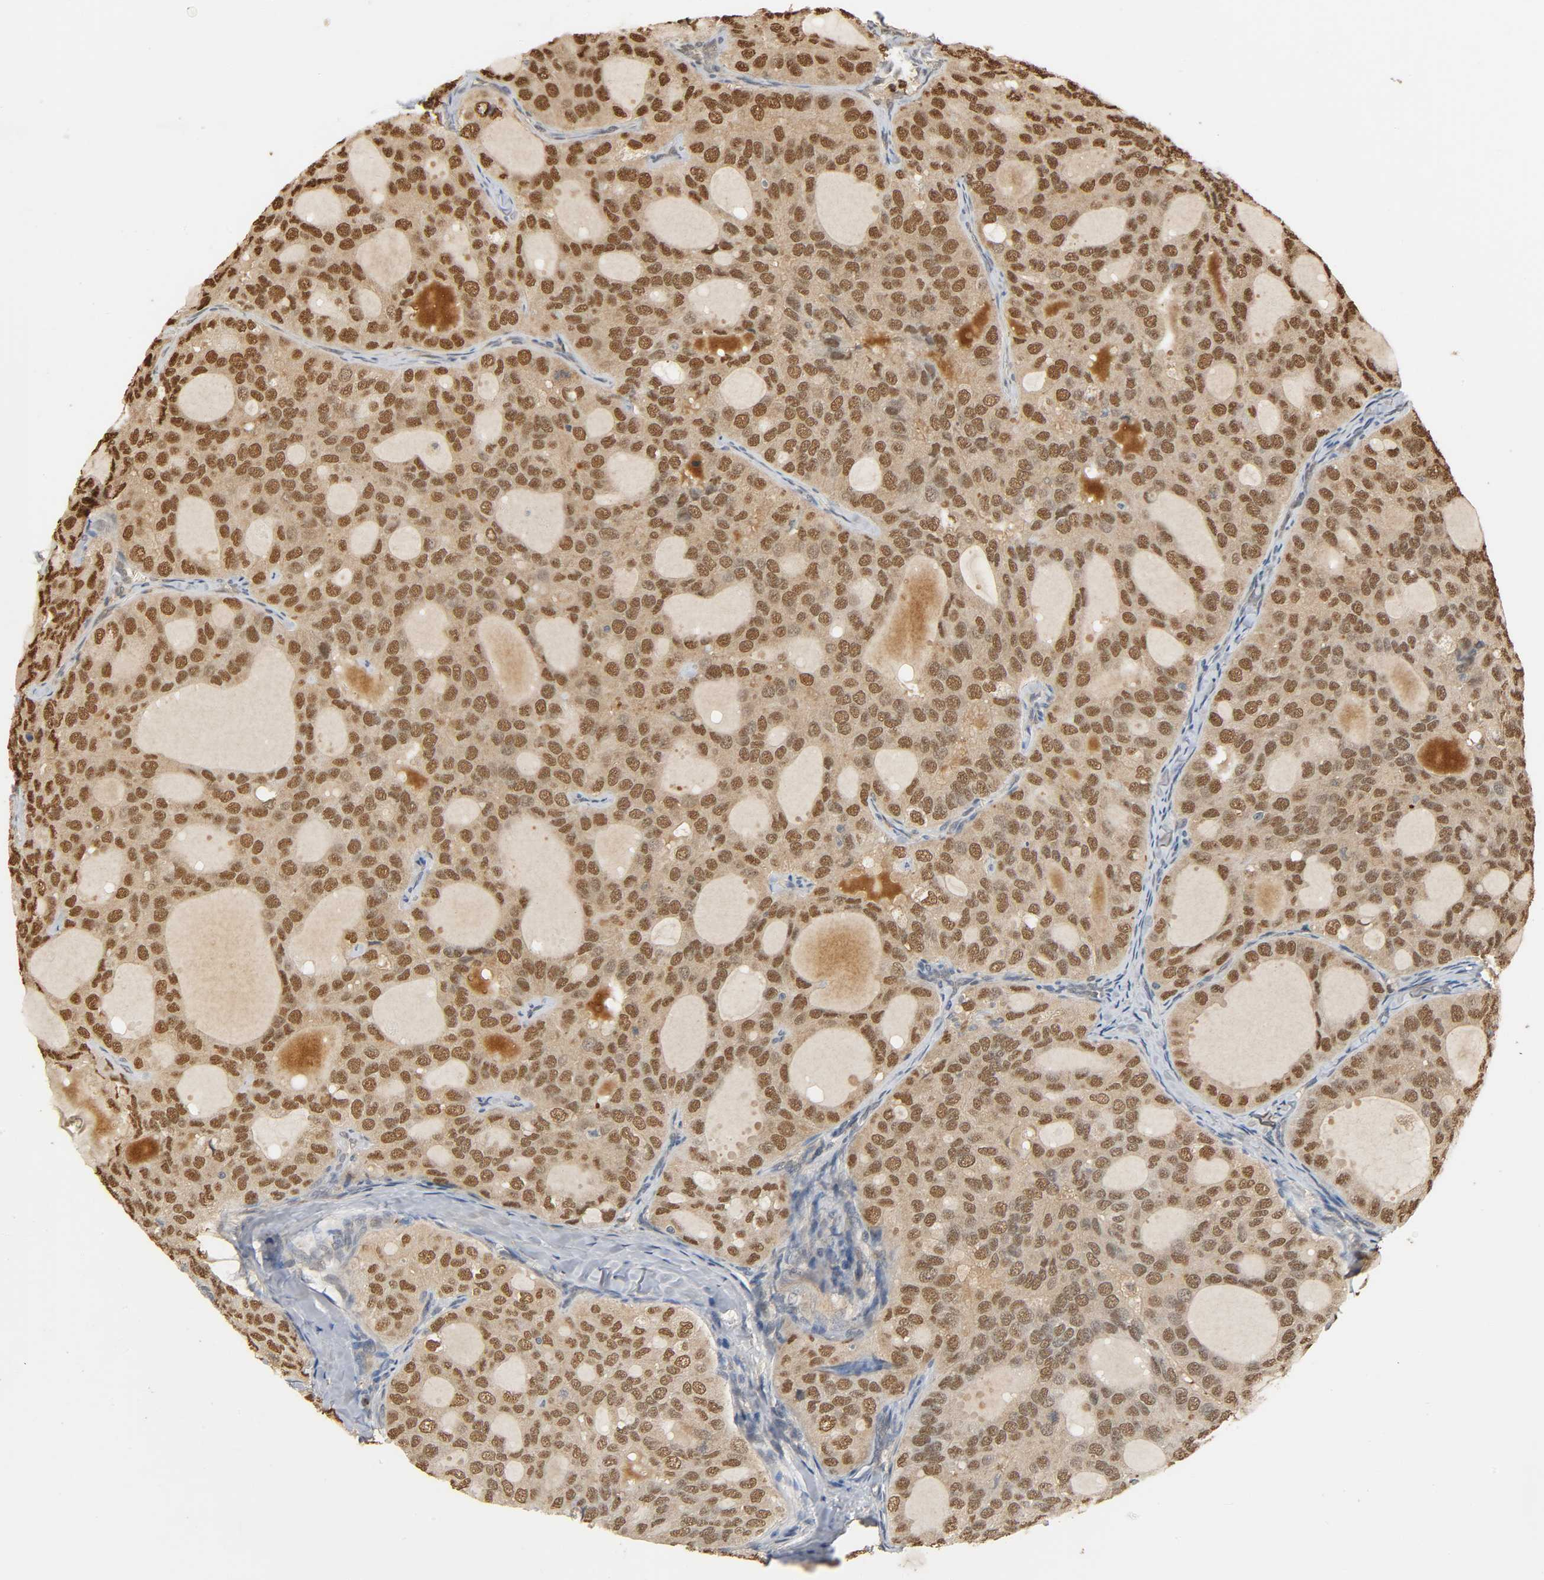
{"staining": {"intensity": "strong", "quantity": ">75%", "location": "cytoplasmic/membranous,nuclear"}, "tissue": "thyroid cancer", "cell_type": "Tumor cells", "image_type": "cancer", "snomed": [{"axis": "morphology", "description": "Follicular adenoma carcinoma, NOS"}, {"axis": "topography", "description": "Thyroid gland"}], "caption": "Approximately >75% of tumor cells in human follicular adenoma carcinoma (thyroid) reveal strong cytoplasmic/membranous and nuclear protein staining as visualized by brown immunohistochemical staining.", "gene": "ZFPM2", "patient": {"sex": "male", "age": 75}}